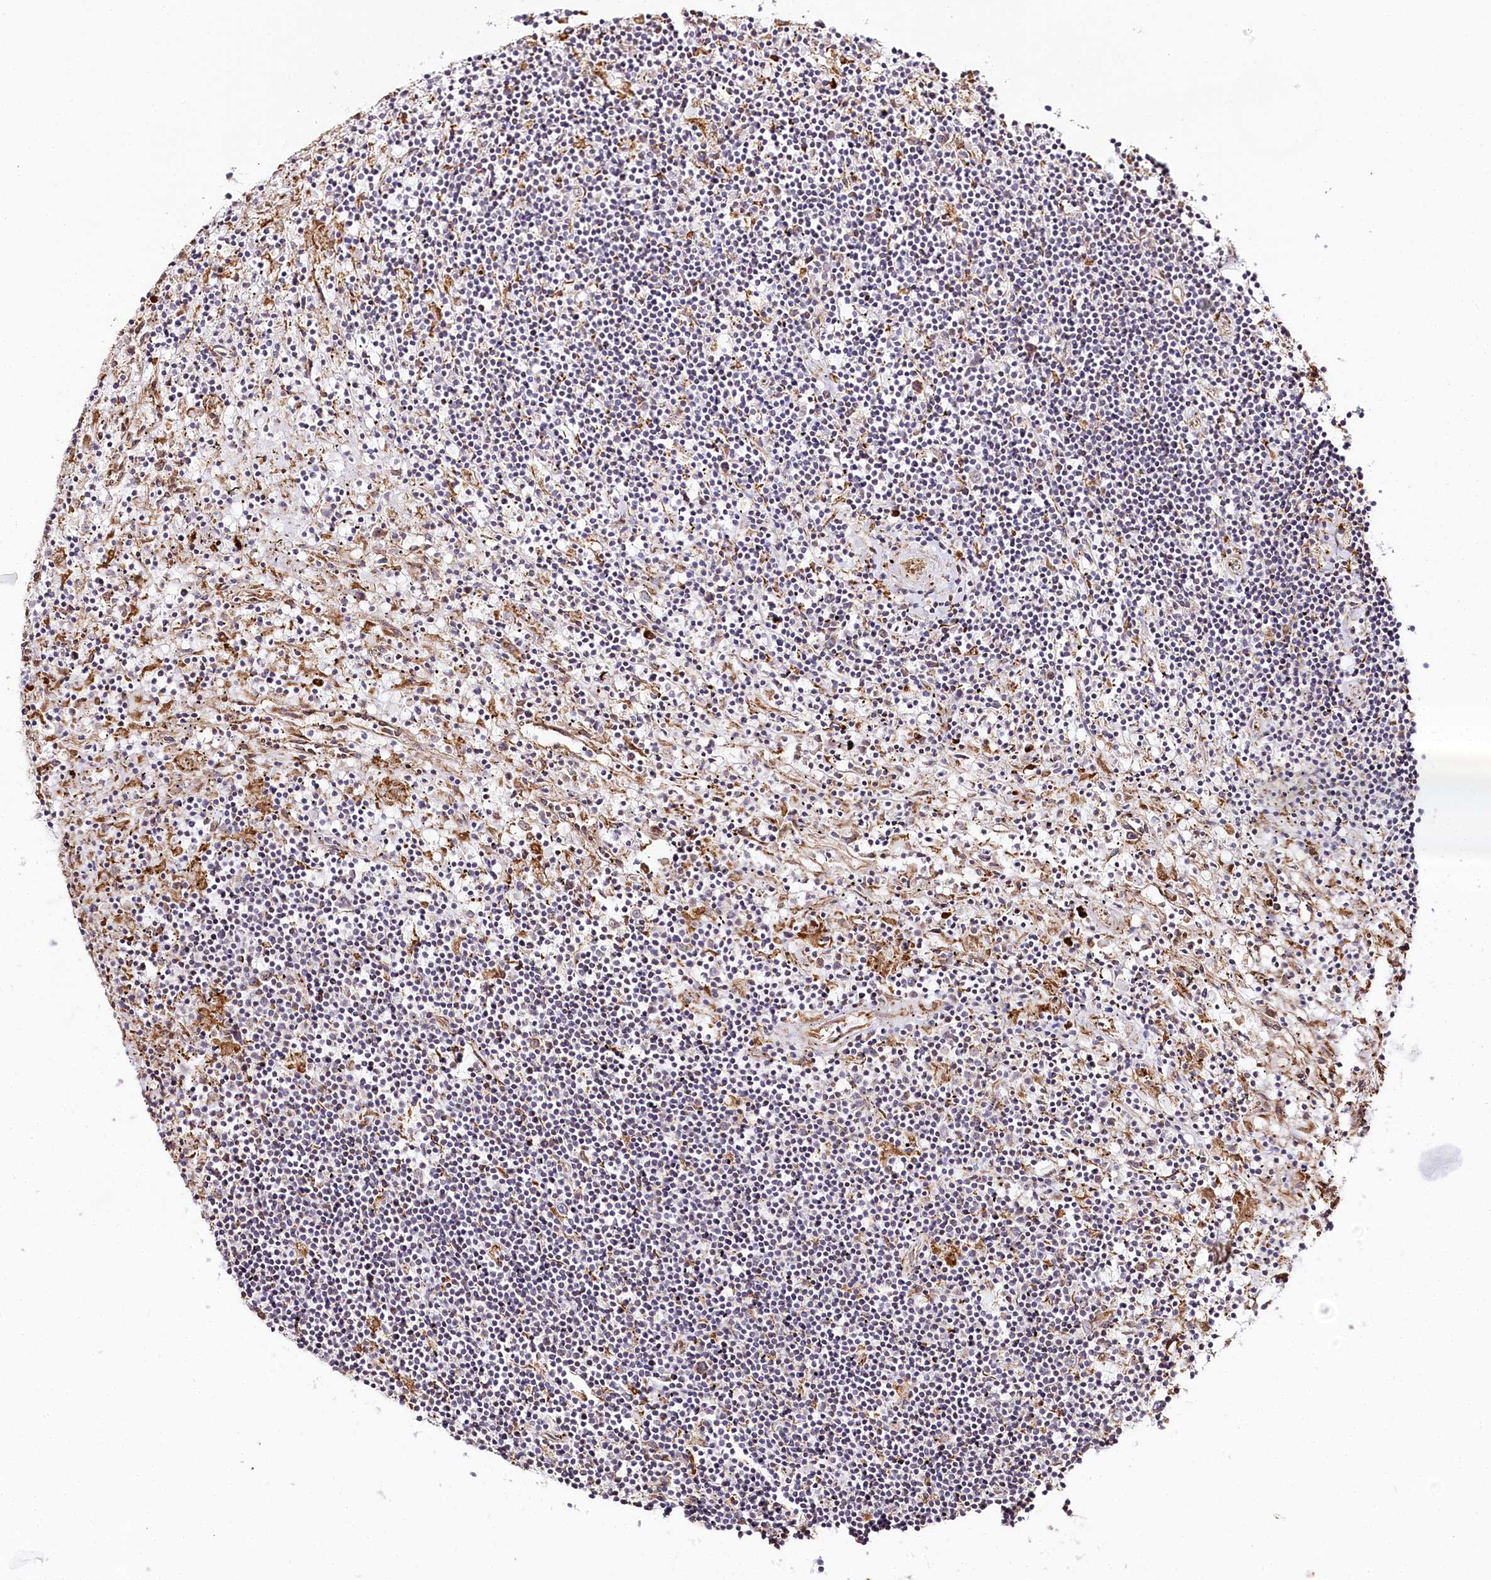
{"staining": {"intensity": "negative", "quantity": "none", "location": "none"}, "tissue": "lymphoma", "cell_type": "Tumor cells", "image_type": "cancer", "snomed": [{"axis": "morphology", "description": "Malignant lymphoma, non-Hodgkin's type, Low grade"}, {"axis": "topography", "description": "Spleen"}], "caption": "Human low-grade malignant lymphoma, non-Hodgkin's type stained for a protein using immunohistochemistry (IHC) reveals no staining in tumor cells.", "gene": "CNPY2", "patient": {"sex": "male", "age": 76}}